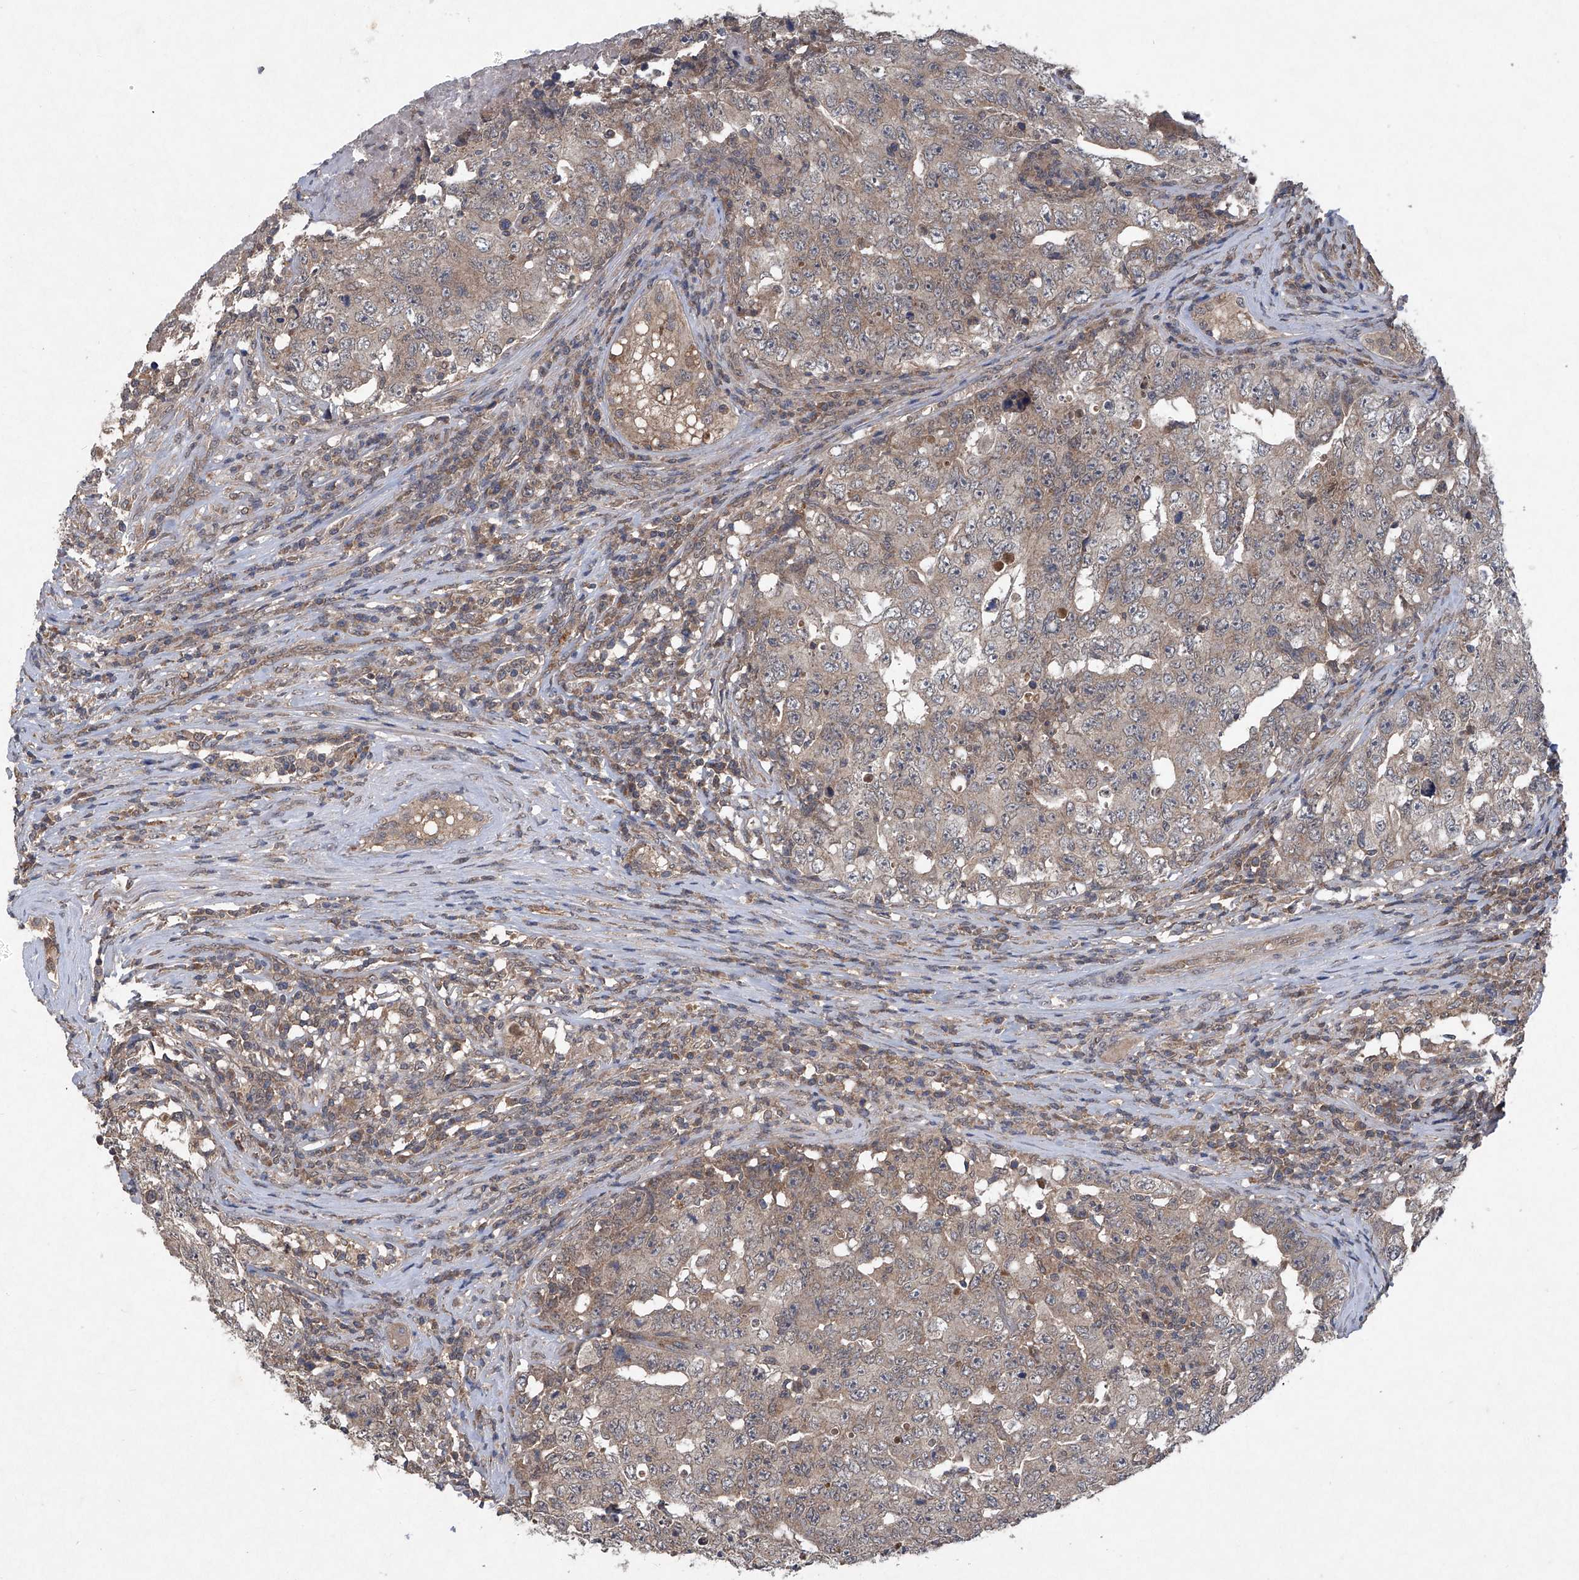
{"staining": {"intensity": "weak", "quantity": ">75%", "location": "cytoplasmic/membranous"}, "tissue": "testis cancer", "cell_type": "Tumor cells", "image_type": "cancer", "snomed": [{"axis": "morphology", "description": "Carcinoma, Embryonal, NOS"}, {"axis": "topography", "description": "Testis"}], "caption": "IHC image of embryonal carcinoma (testis) stained for a protein (brown), which exhibits low levels of weak cytoplasmic/membranous staining in approximately >75% of tumor cells.", "gene": "SUMF2", "patient": {"sex": "male", "age": 26}}